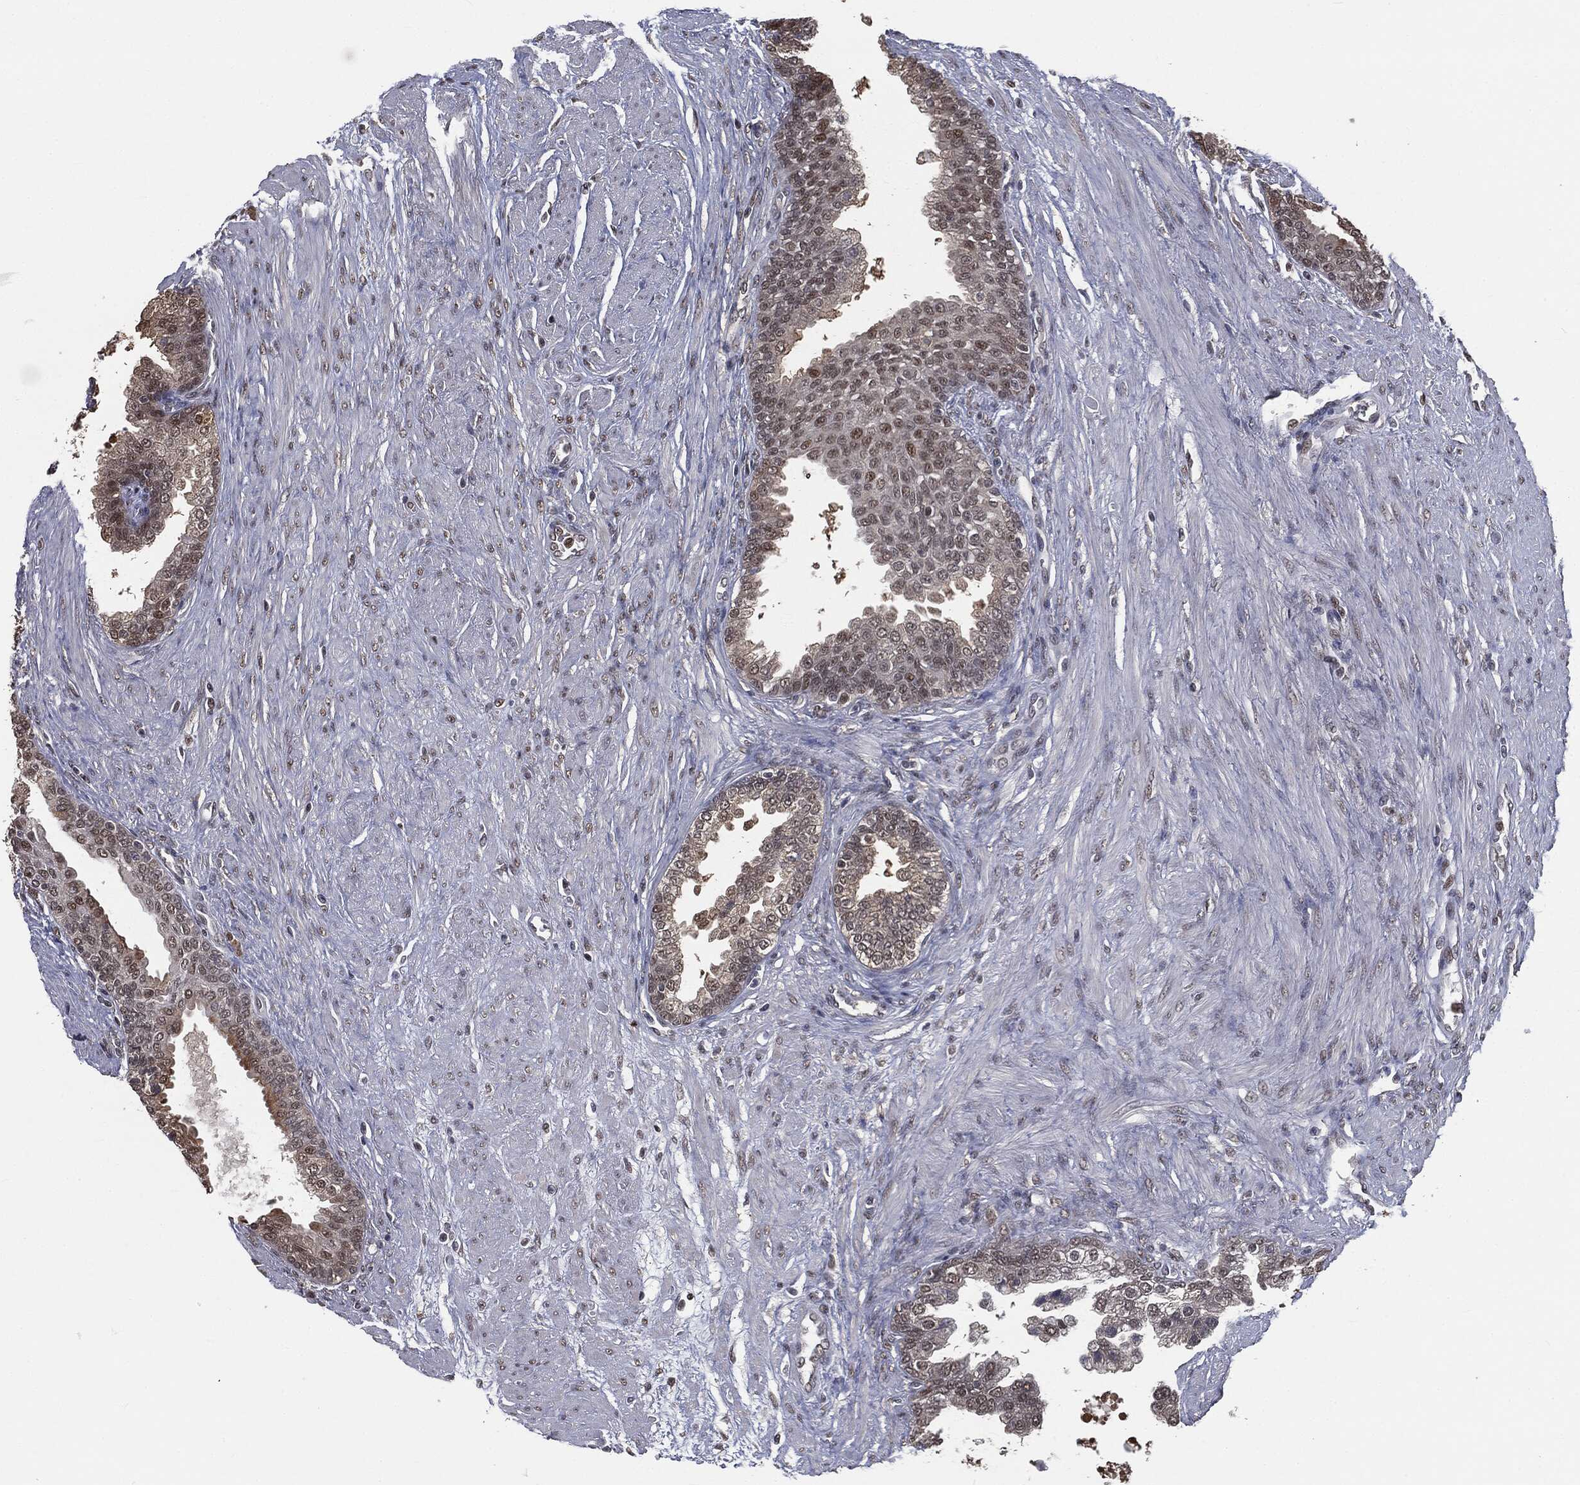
{"staining": {"intensity": "moderate", "quantity": "<25%", "location": "nuclear"}, "tissue": "prostate cancer", "cell_type": "Tumor cells", "image_type": "cancer", "snomed": [{"axis": "morphology", "description": "Adenocarcinoma, NOS"}, {"axis": "topography", "description": "Prostate and seminal vesicle, NOS"}, {"axis": "topography", "description": "Prostate"}], "caption": "IHC histopathology image of human prostate cancer stained for a protein (brown), which shows low levels of moderate nuclear staining in approximately <25% of tumor cells.", "gene": "SHLD2", "patient": {"sex": "male", "age": 62}}